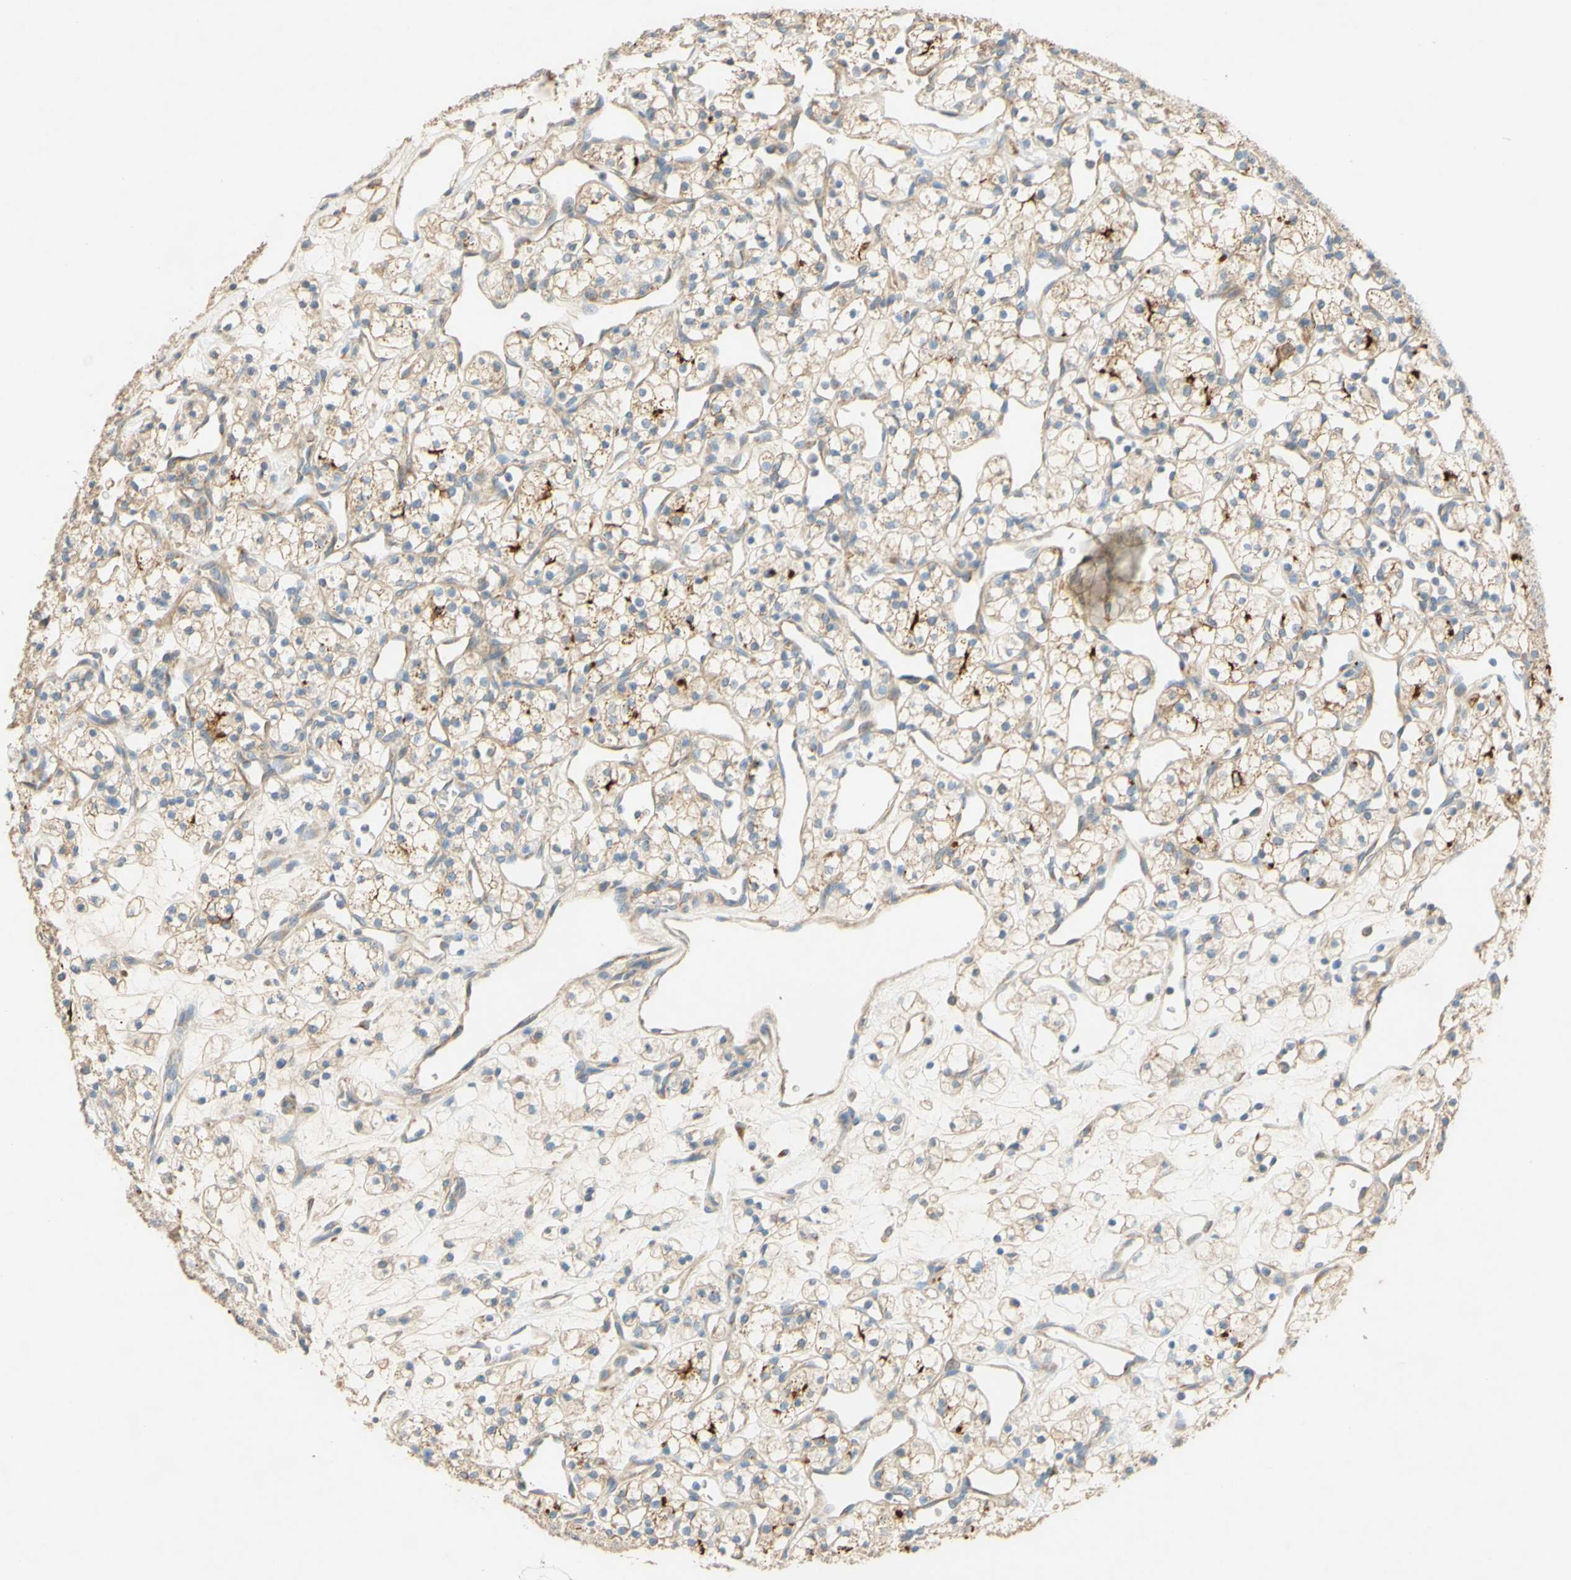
{"staining": {"intensity": "moderate", "quantity": ">75%", "location": "cytoplasmic/membranous"}, "tissue": "renal cancer", "cell_type": "Tumor cells", "image_type": "cancer", "snomed": [{"axis": "morphology", "description": "Adenocarcinoma, NOS"}, {"axis": "topography", "description": "Kidney"}], "caption": "An image showing moderate cytoplasmic/membranous expression in about >75% of tumor cells in adenocarcinoma (renal), as visualized by brown immunohistochemical staining.", "gene": "DKK3", "patient": {"sex": "female", "age": 60}}